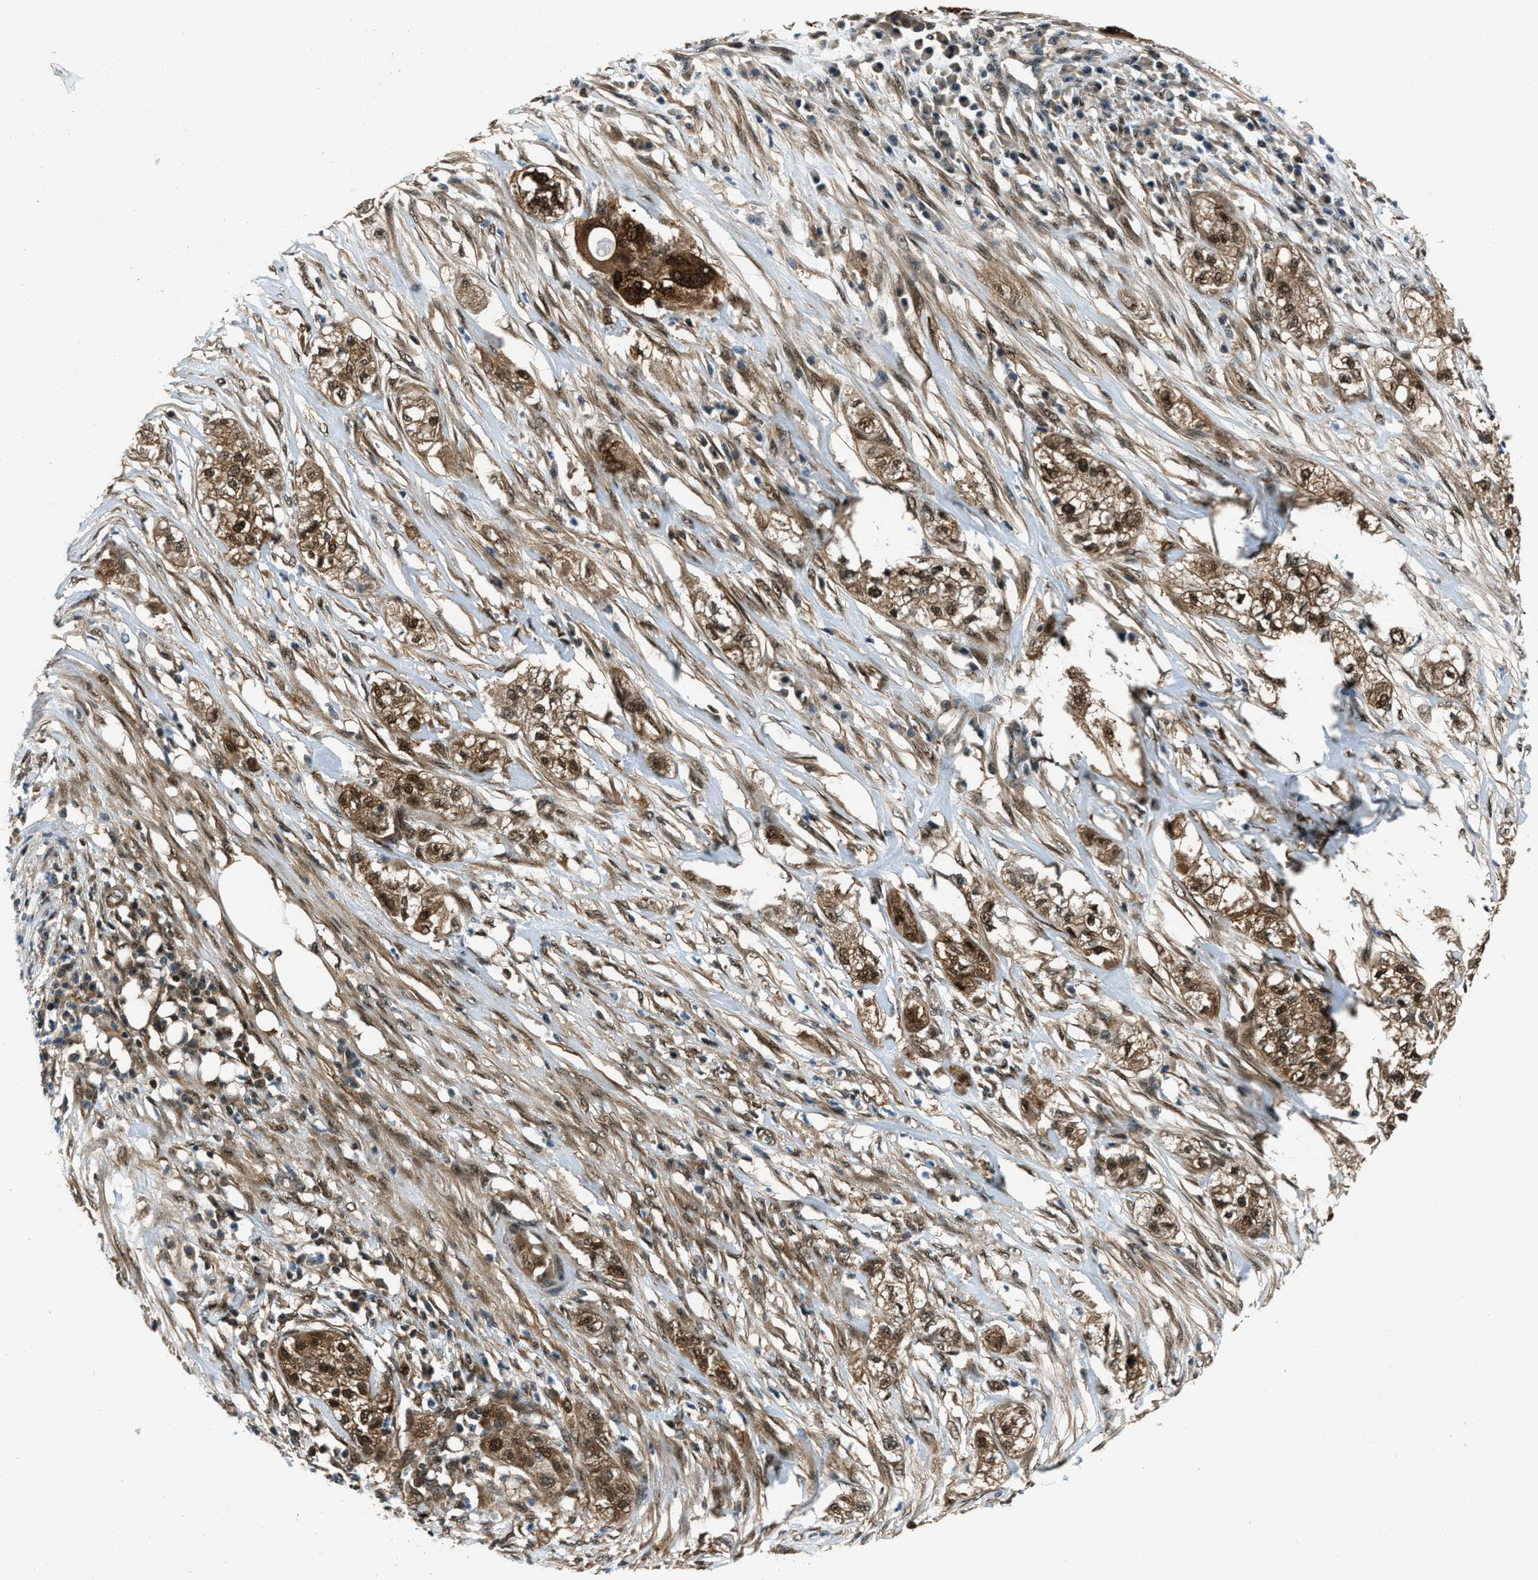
{"staining": {"intensity": "moderate", "quantity": ">75%", "location": "cytoplasmic/membranous,nuclear"}, "tissue": "pancreatic cancer", "cell_type": "Tumor cells", "image_type": "cancer", "snomed": [{"axis": "morphology", "description": "Adenocarcinoma, NOS"}, {"axis": "topography", "description": "Pancreas"}], "caption": "About >75% of tumor cells in pancreatic cancer (adenocarcinoma) exhibit moderate cytoplasmic/membranous and nuclear protein expression as visualized by brown immunohistochemical staining.", "gene": "NUDCD3", "patient": {"sex": "female", "age": 78}}